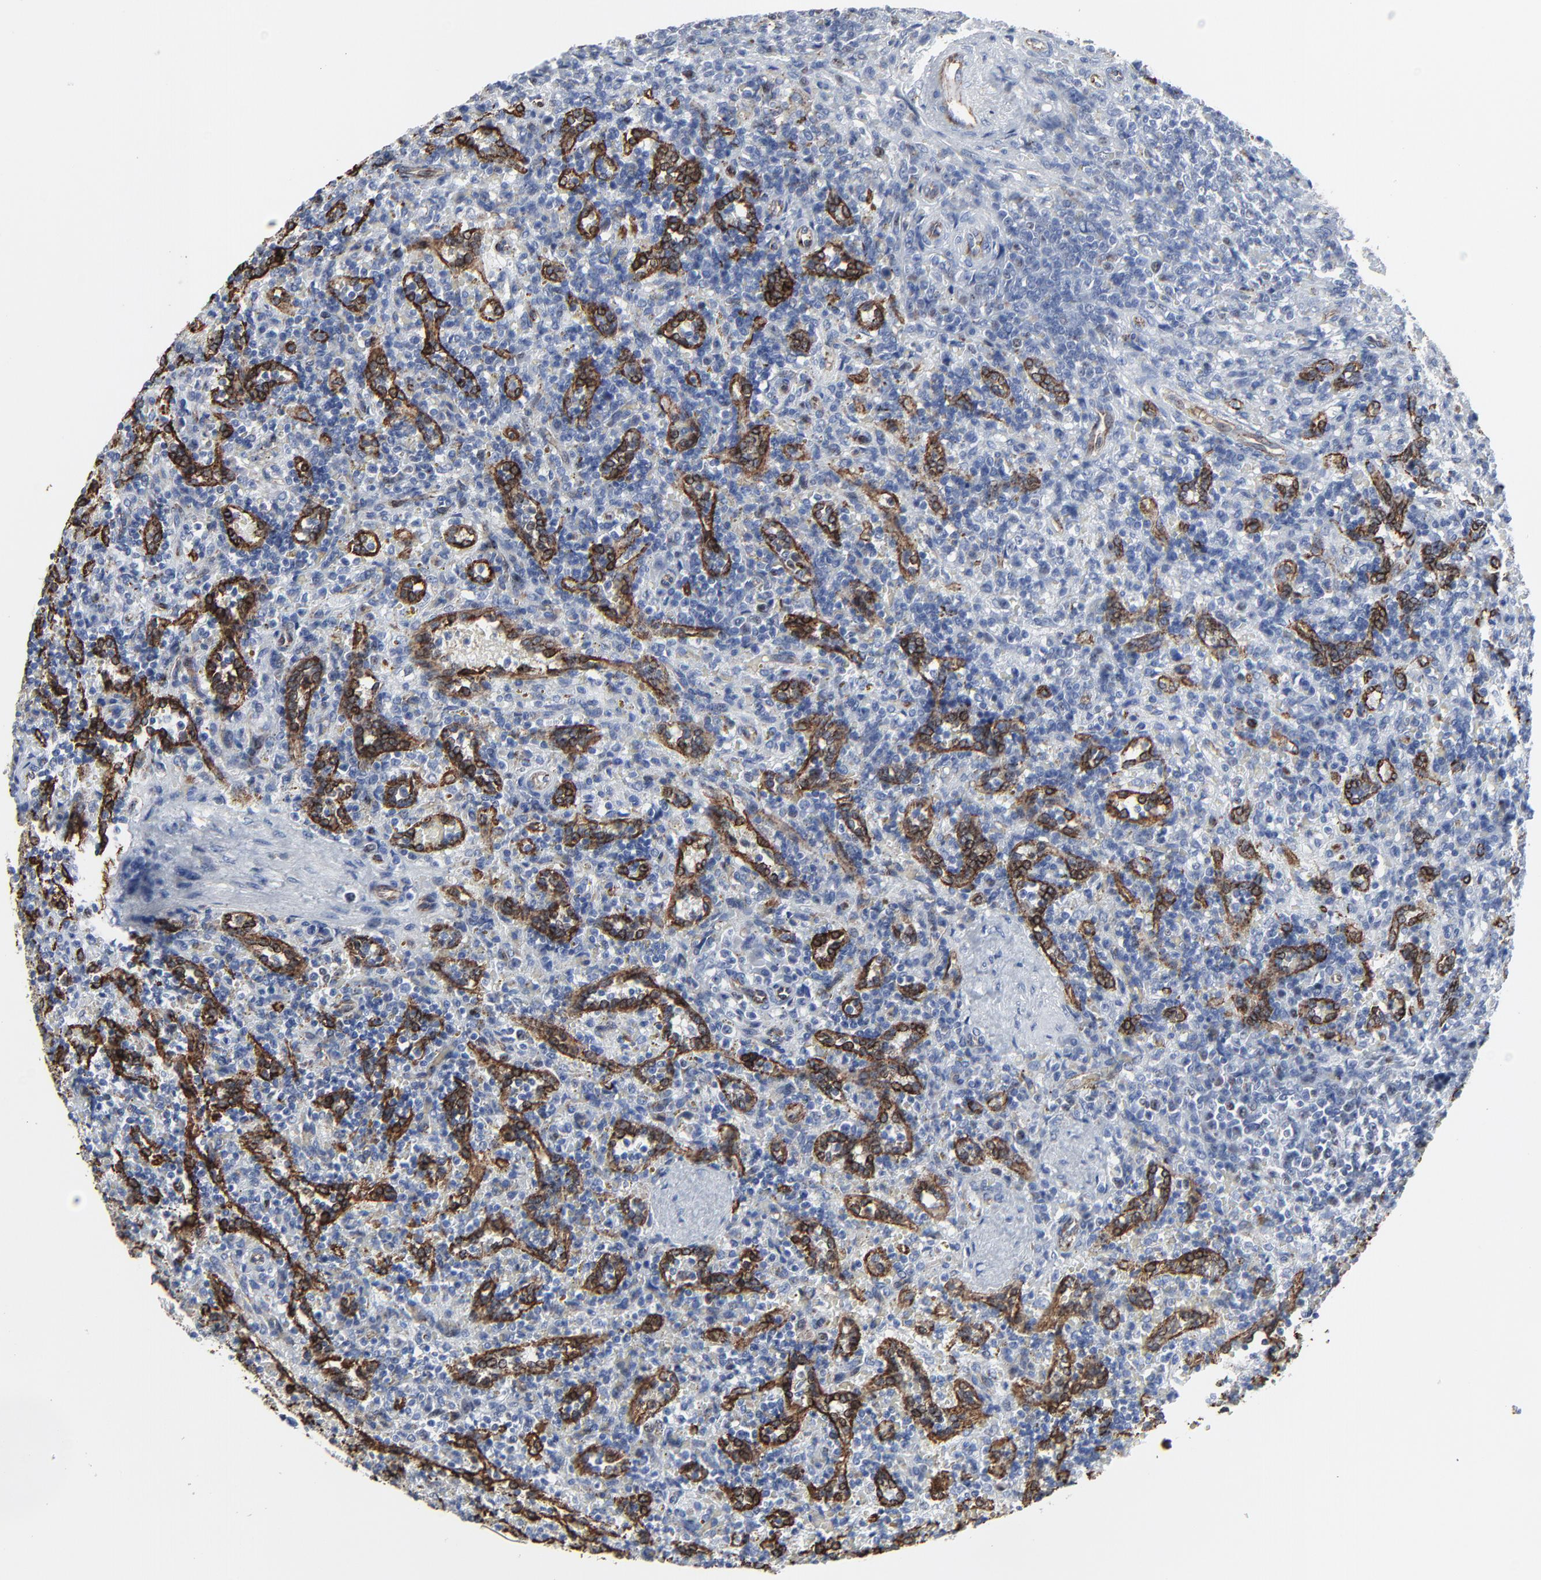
{"staining": {"intensity": "strong", "quantity": "<25%", "location": "cytoplasmic/membranous"}, "tissue": "lymphoma", "cell_type": "Tumor cells", "image_type": "cancer", "snomed": [{"axis": "morphology", "description": "Malignant lymphoma, non-Hodgkin's type, Low grade"}, {"axis": "topography", "description": "Spleen"}], "caption": "Lymphoma stained with a protein marker reveals strong staining in tumor cells.", "gene": "BIRC3", "patient": {"sex": "male", "age": 67}}